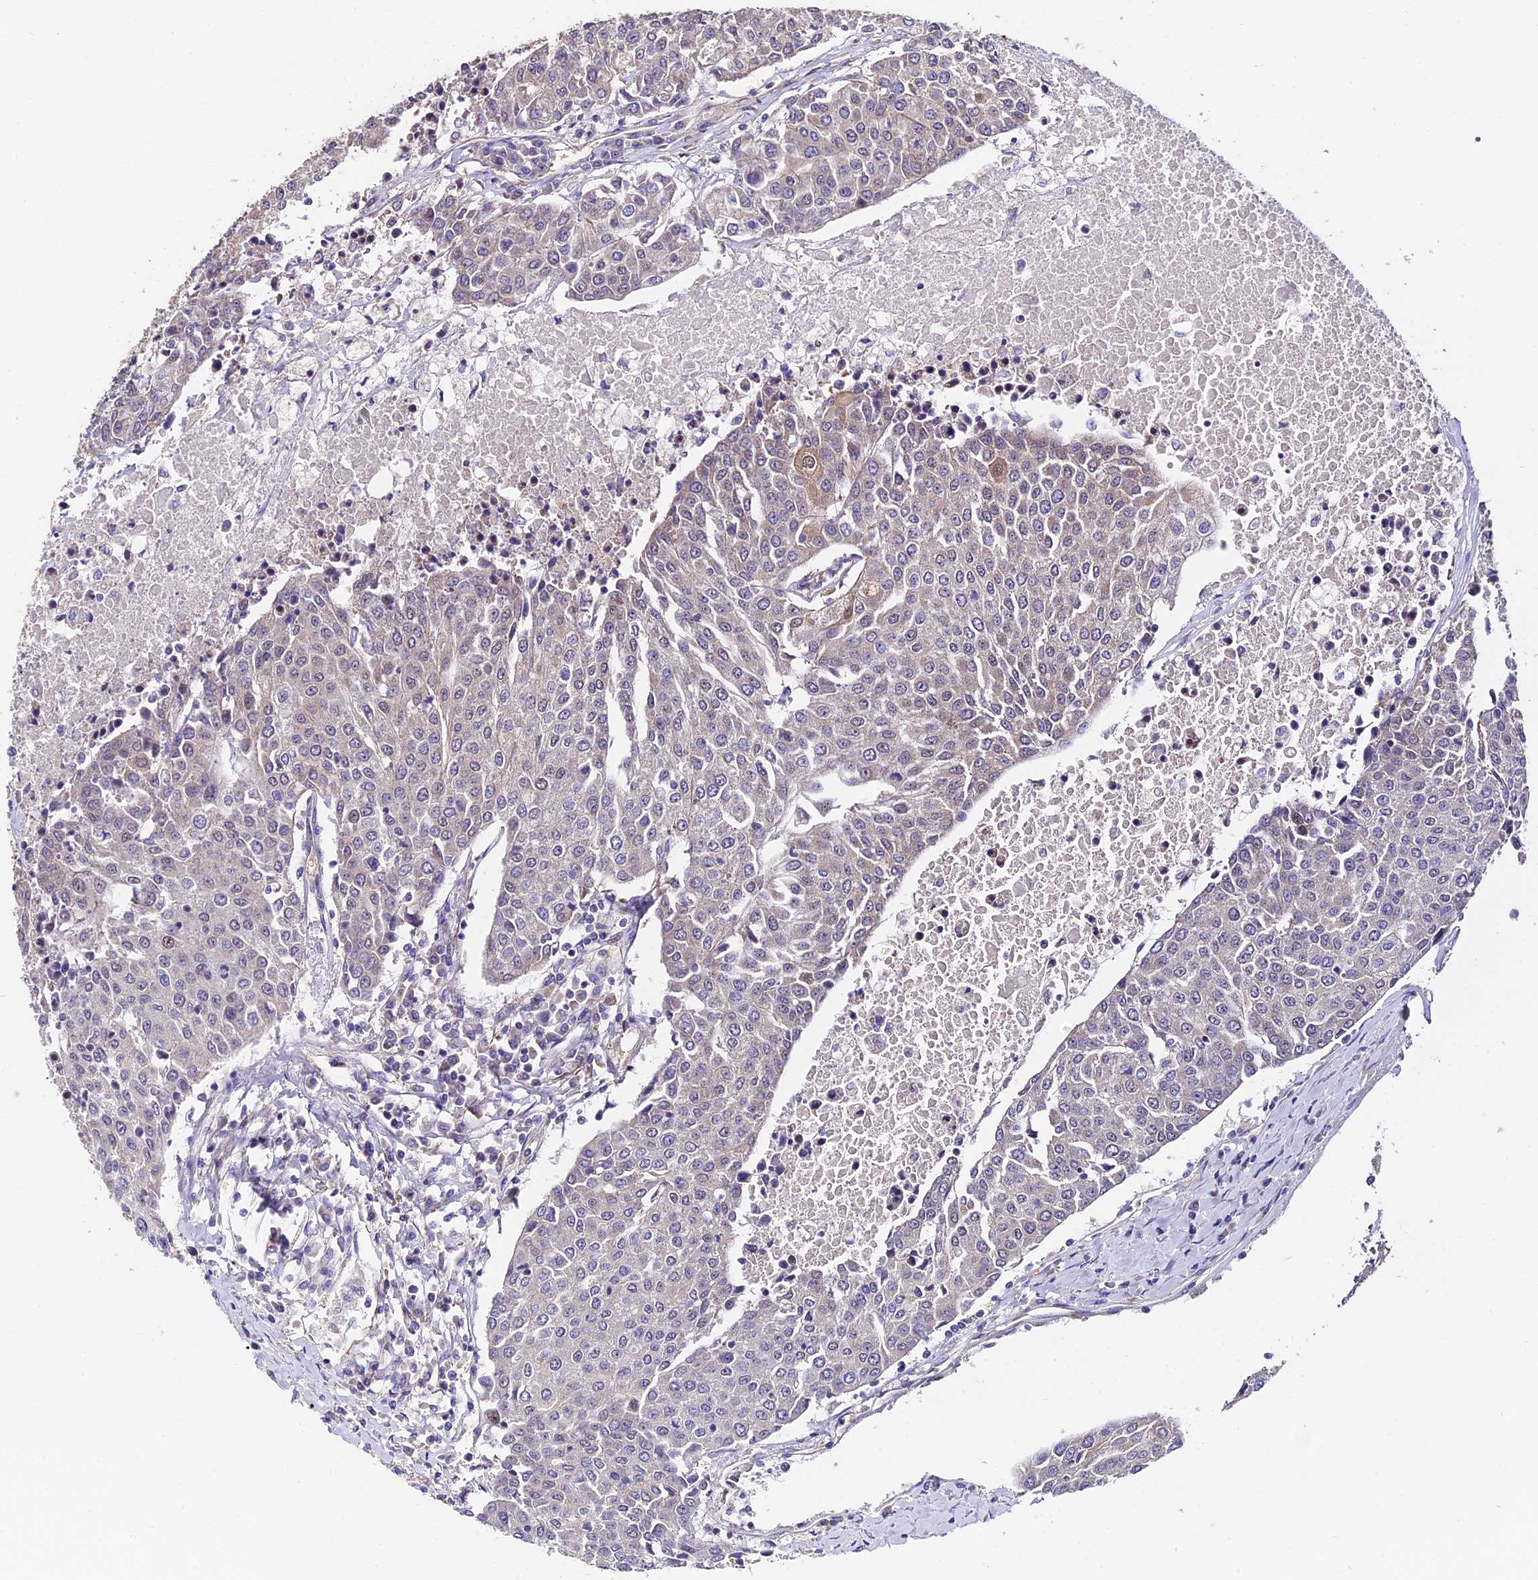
{"staining": {"intensity": "negative", "quantity": "none", "location": "none"}, "tissue": "urothelial cancer", "cell_type": "Tumor cells", "image_type": "cancer", "snomed": [{"axis": "morphology", "description": "Urothelial carcinoma, High grade"}, {"axis": "topography", "description": "Urinary bladder"}], "caption": "A photomicrograph of human urothelial cancer is negative for staining in tumor cells.", "gene": "TRMT1", "patient": {"sex": "female", "age": 85}}